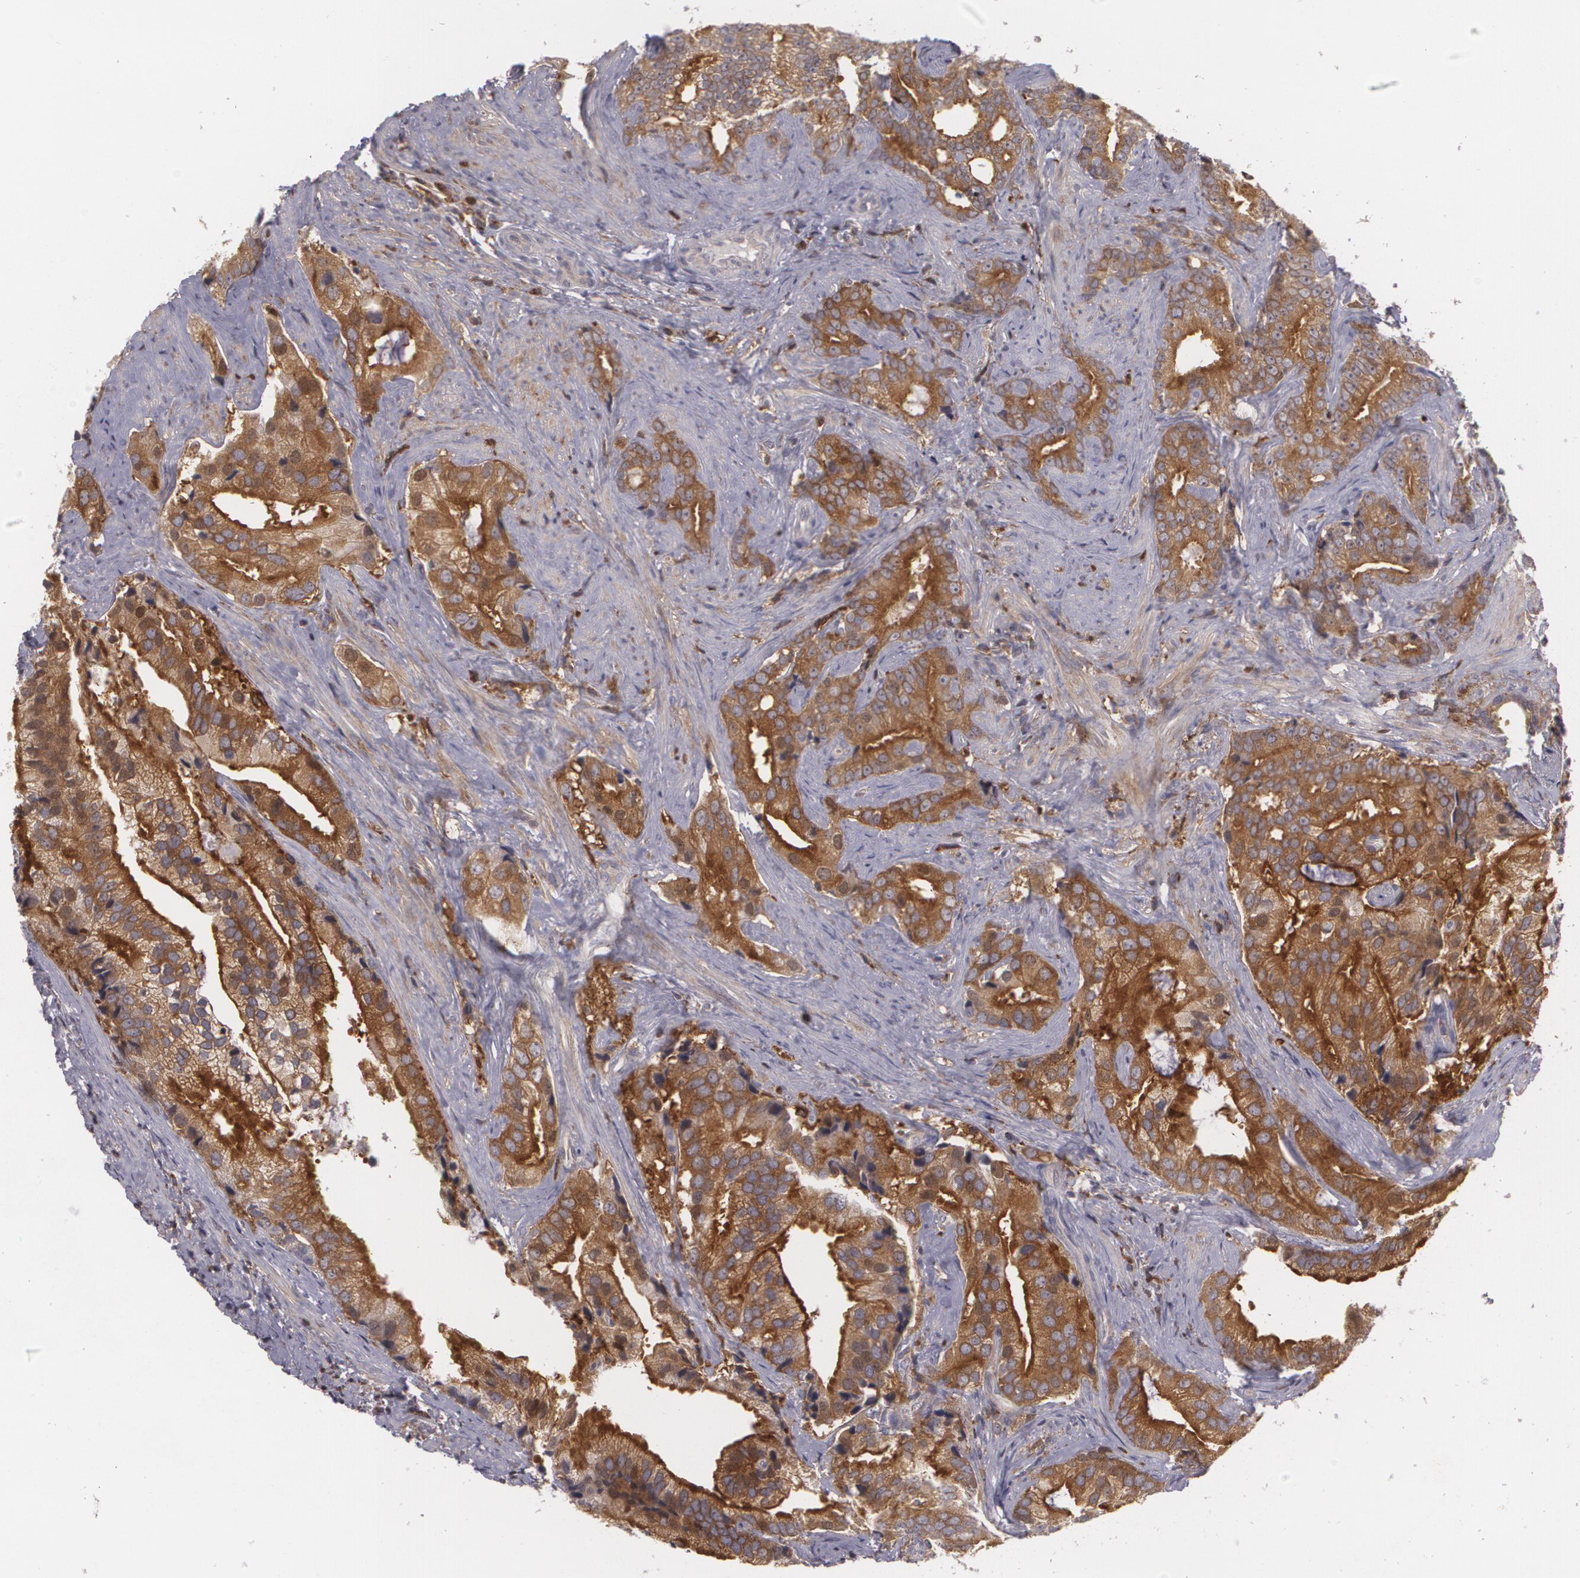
{"staining": {"intensity": "strong", "quantity": ">75%", "location": "cytoplasmic/membranous"}, "tissue": "prostate cancer", "cell_type": "Tumor cells", "image_type": "cancer", "snomed": [{"axis": "morphology", "description": "Adenocarcinoma, Low grade"}, {"axis": "topography", "description": "Prostate"}], "caption": "The image exhibits a brown stain indicating the presence of a protein in the cytoplasmic/membranous of tumor cells in prostate adenocarcinoma (low-grade).", "gene": "BIN1", "patient": {"sex": "male", "age": 71}}